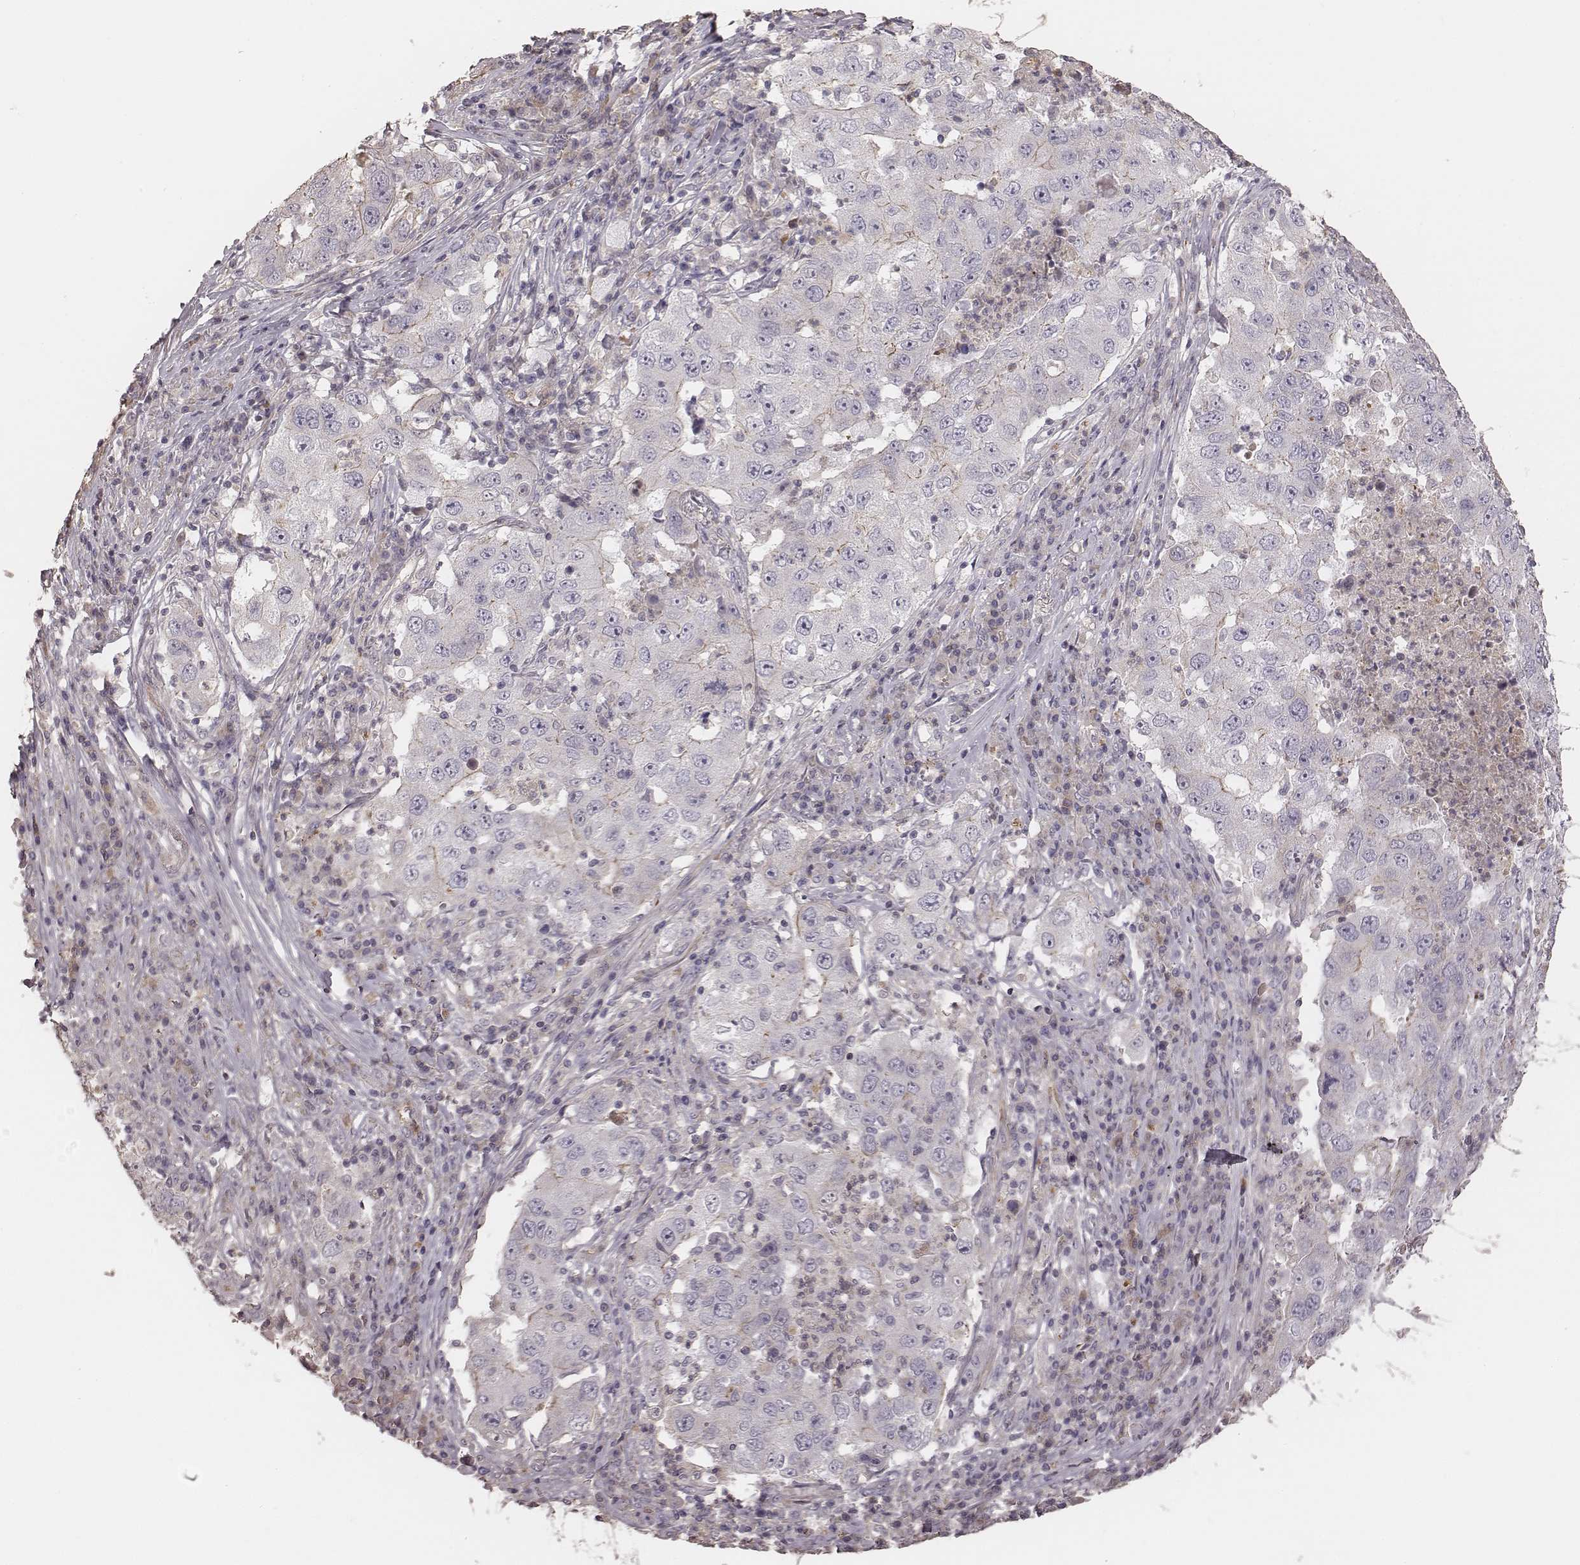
{"staining": {"intensity": "weak", "quantity": "<25%", "location": "cytoplasmic/membranous"}, "tissue": "lung cancer", "cell_type": "Tumor cells", "image_type": "cancer", "snomed": [{"axis": "morphology", "description": "Adenocarcinoma, NOS"}, {"axis": "topography", "description": "Lung"}], "caption": "Immunohistochemical staining of human lung cancer displays no significant expression in tumor cells. Nuclei are stained in blue.", "gene": "OTOGL", "patient": {"sex": "male", "age": 73}}